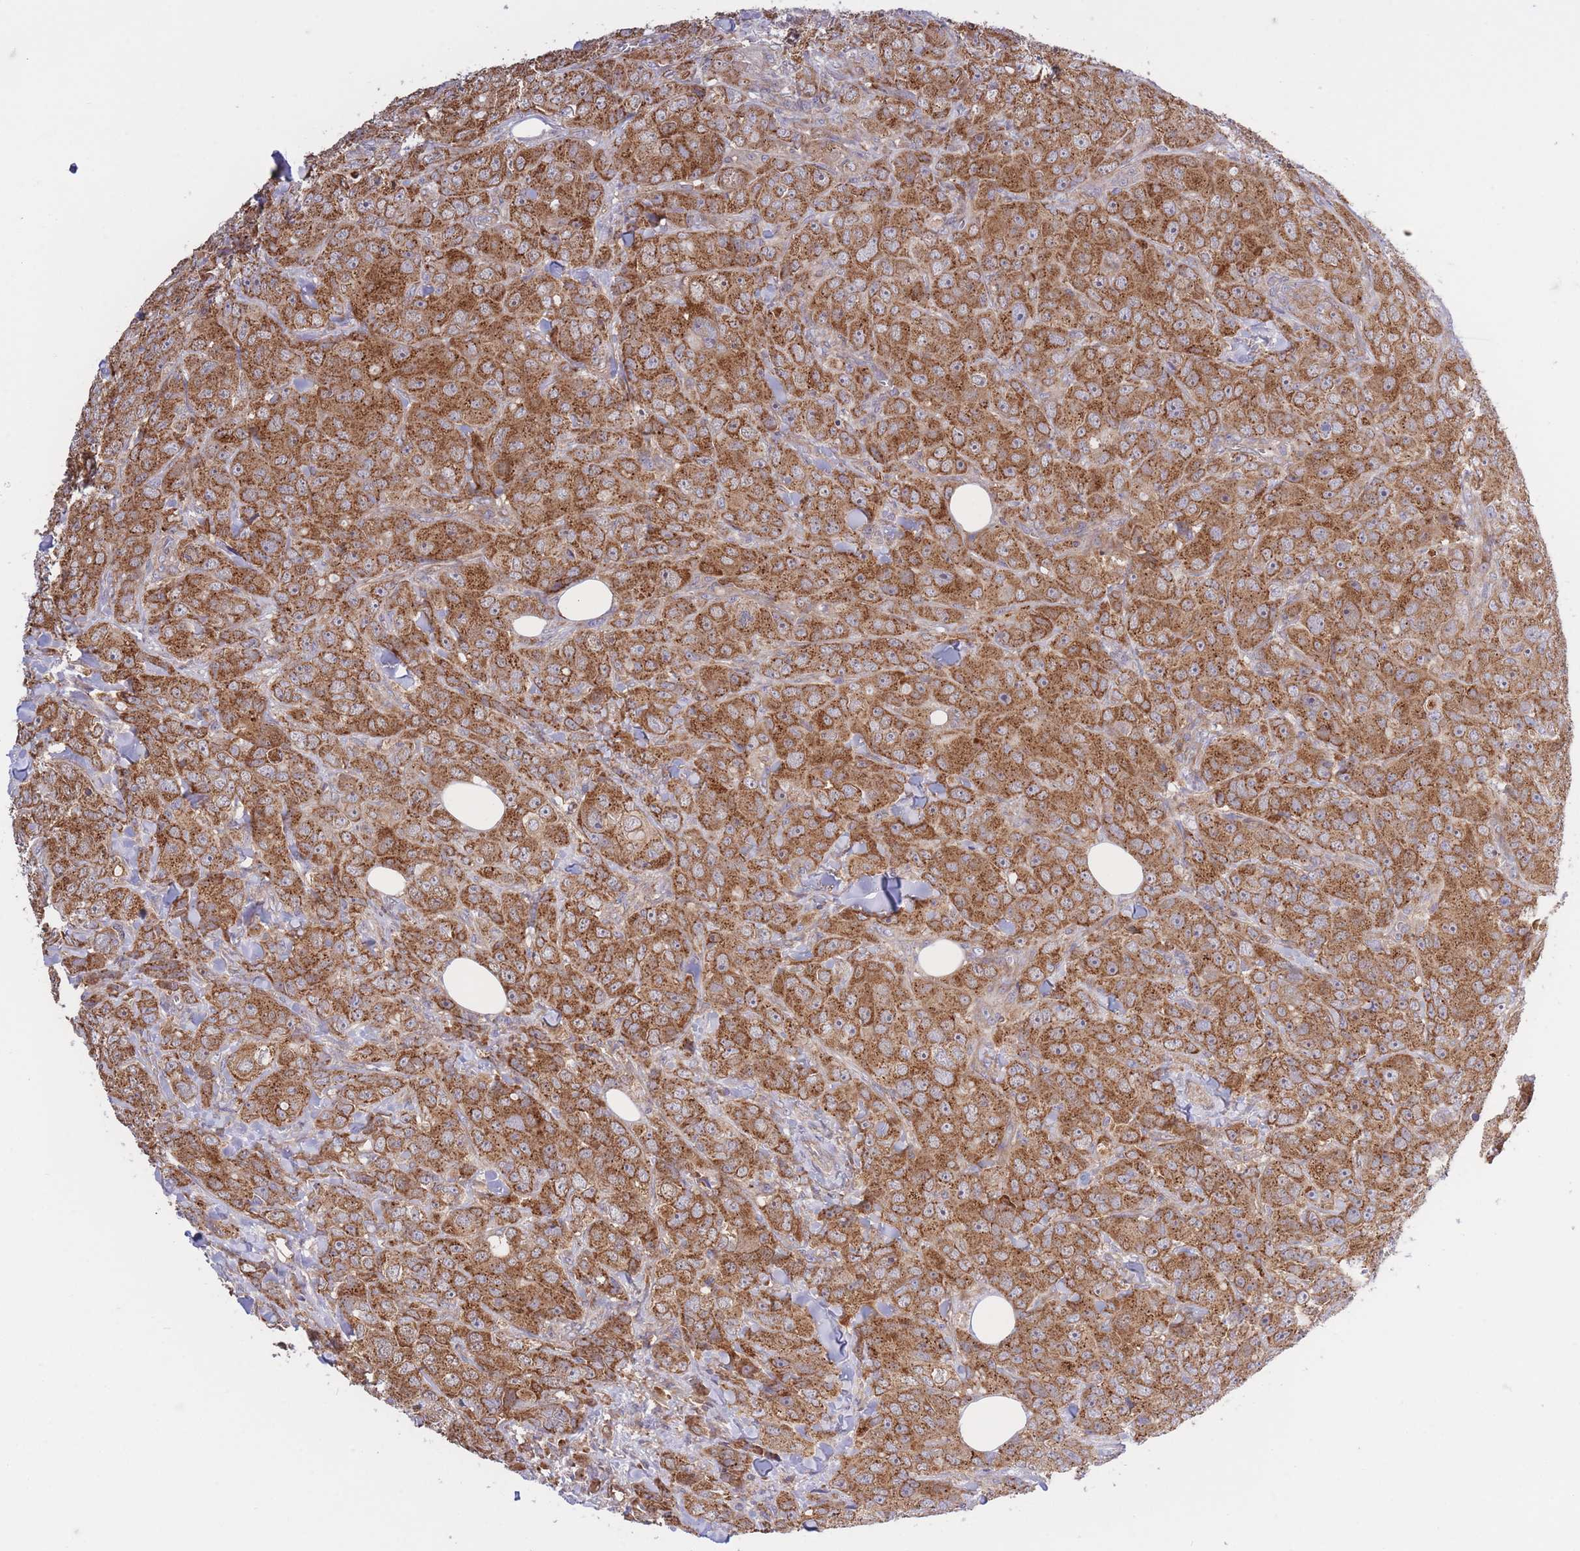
{"staining": {"intensity": "strong", "quantity": ">75%", "location": "cytoplasmic/membranous"}, "tissue": "breast cancer", "cell_type": "Tumor cells", "image_type": "cancer", "snomed": [{"axis": "morphology", "description": "Duct carcinoma"}, {"axis": "topography", "description": "Breast"}], "caption": "Immunohistochemical staining of breast cancer (infiltrating ductal carcinoma) exhibits strong cytoplasmic/membranous protein staining in approximately >75% of tumor cells.", "gene": "ATP13A2", "patient": {"sex": "female", "age": 43}}